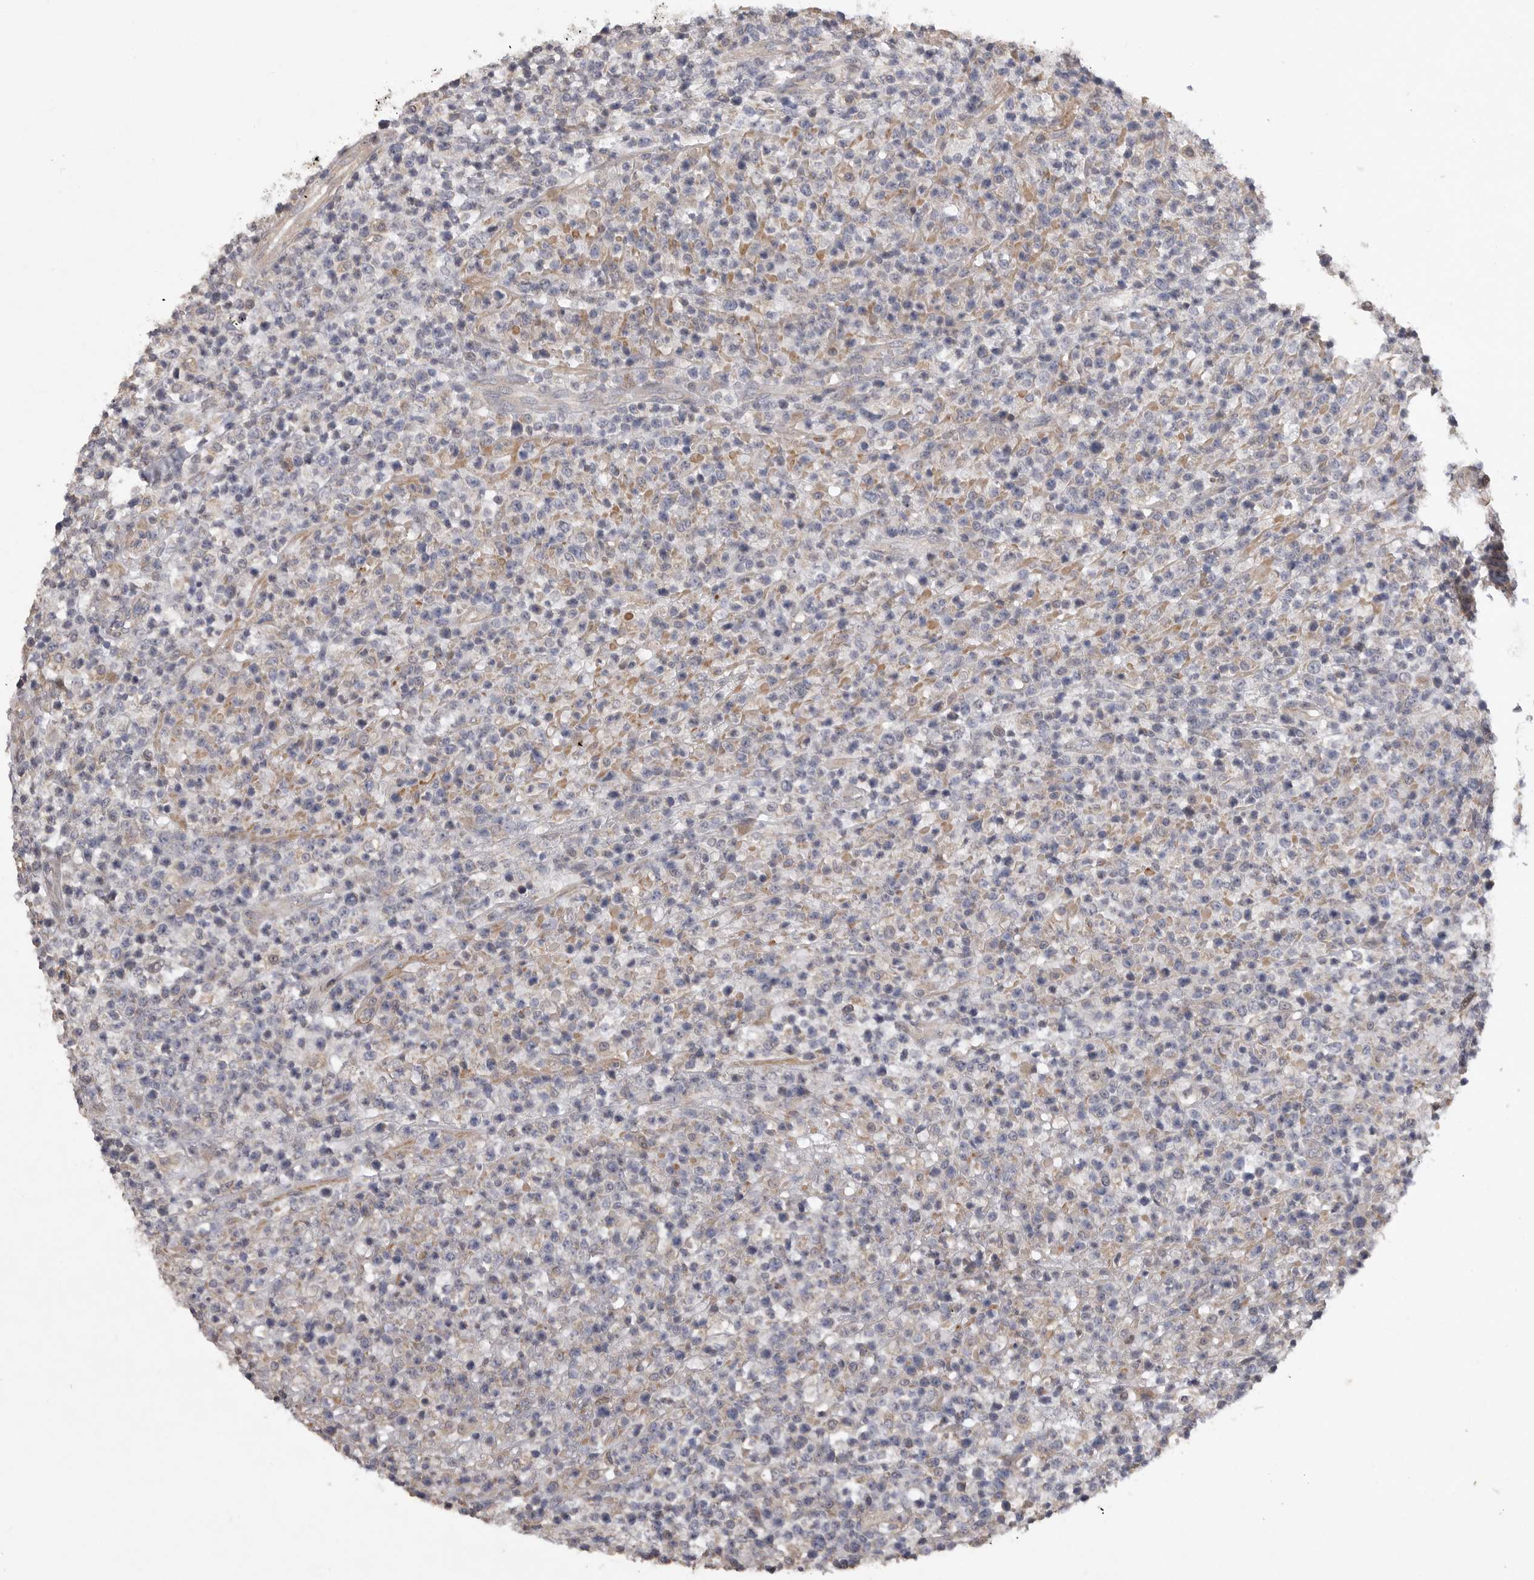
{"staining": {"intensity": "weak", "quantity": "<25%", "location": "cytoplasmic/membranous"}, "tissue": "lymphoma", "cell_type": "Tumor cells", "image_type": "cancer", "snomed": [{"axis": "morphology", "description": "Malignant lymphoma, non-Hodgkin's type, High grade"}, {"axis": "topography", "description": "Colon"}], "caption": "Immunohistochemistry (IHC) histopathology image of human high-grade malignant lymphoma, non-Hodgkin's type stained for a protein (brown), which reveals no positivity in tumor cells.", "gene": "EDEM3", "patient": {"sex": "female", "age": 53}}